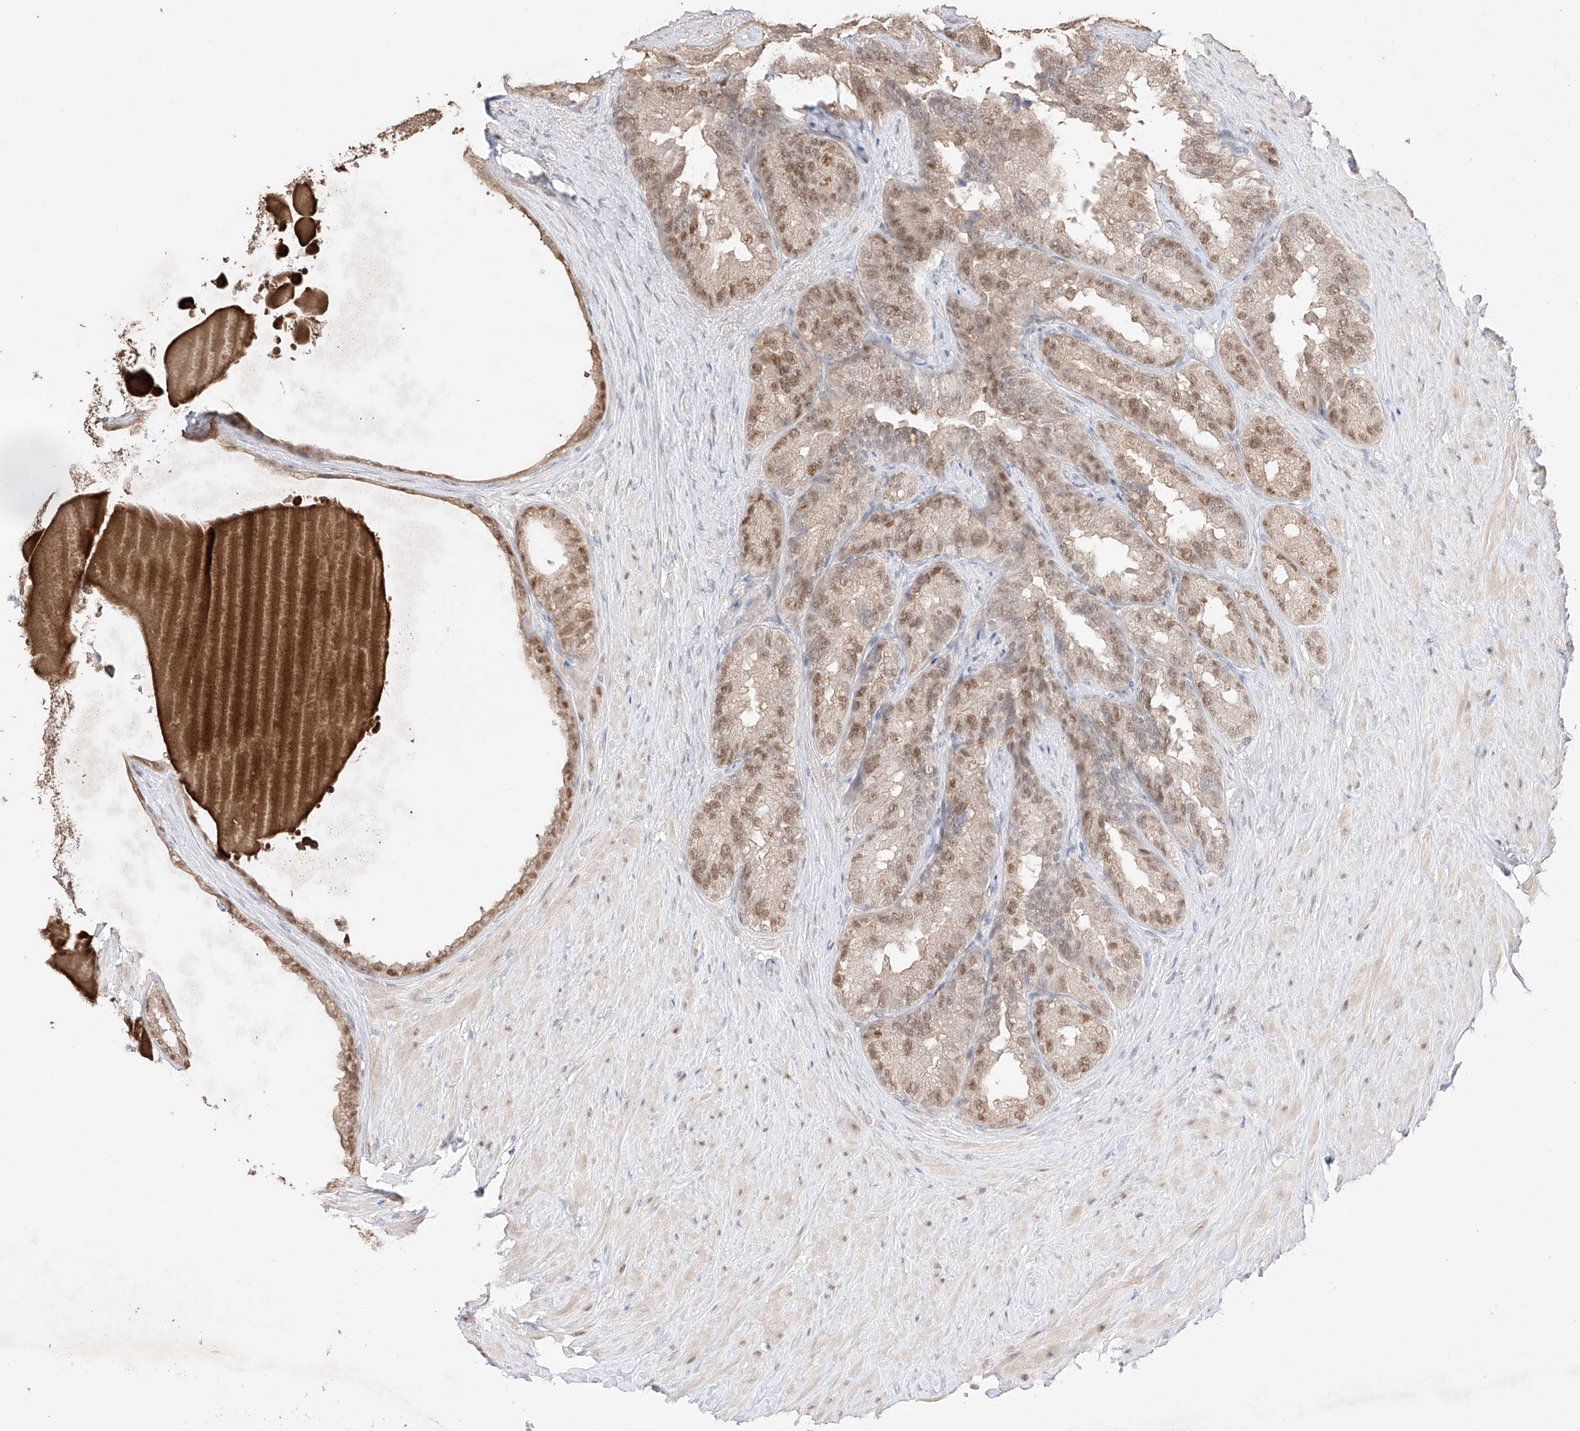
{"staining": {"intensity": "moderate", "quantity": ">75%", "location": "cytoplasmic/membranous,nuclear"}, "tissue": "seminal vesicle", "cell_type": "Glandular cells", "image_type": "normal", "snomed": [{"axis": "morphology", "description": "Normal tissue, NOS"}, {"axis": "topography", "description": "Seminal veicle"}], "caption": "Immunohistochemical staining of unremarkable seminal vesicle reveals >75% levels of moderate cytoplasmic/membranous,nuclear protein staining in about >75% of glandular cells. (DAB (3,3'-diaminobenzidine) IHC, brown staining for protein, blue staining for nuclei).", "gene": "APIP", "patient": {"sex": "male", "age": 80}}